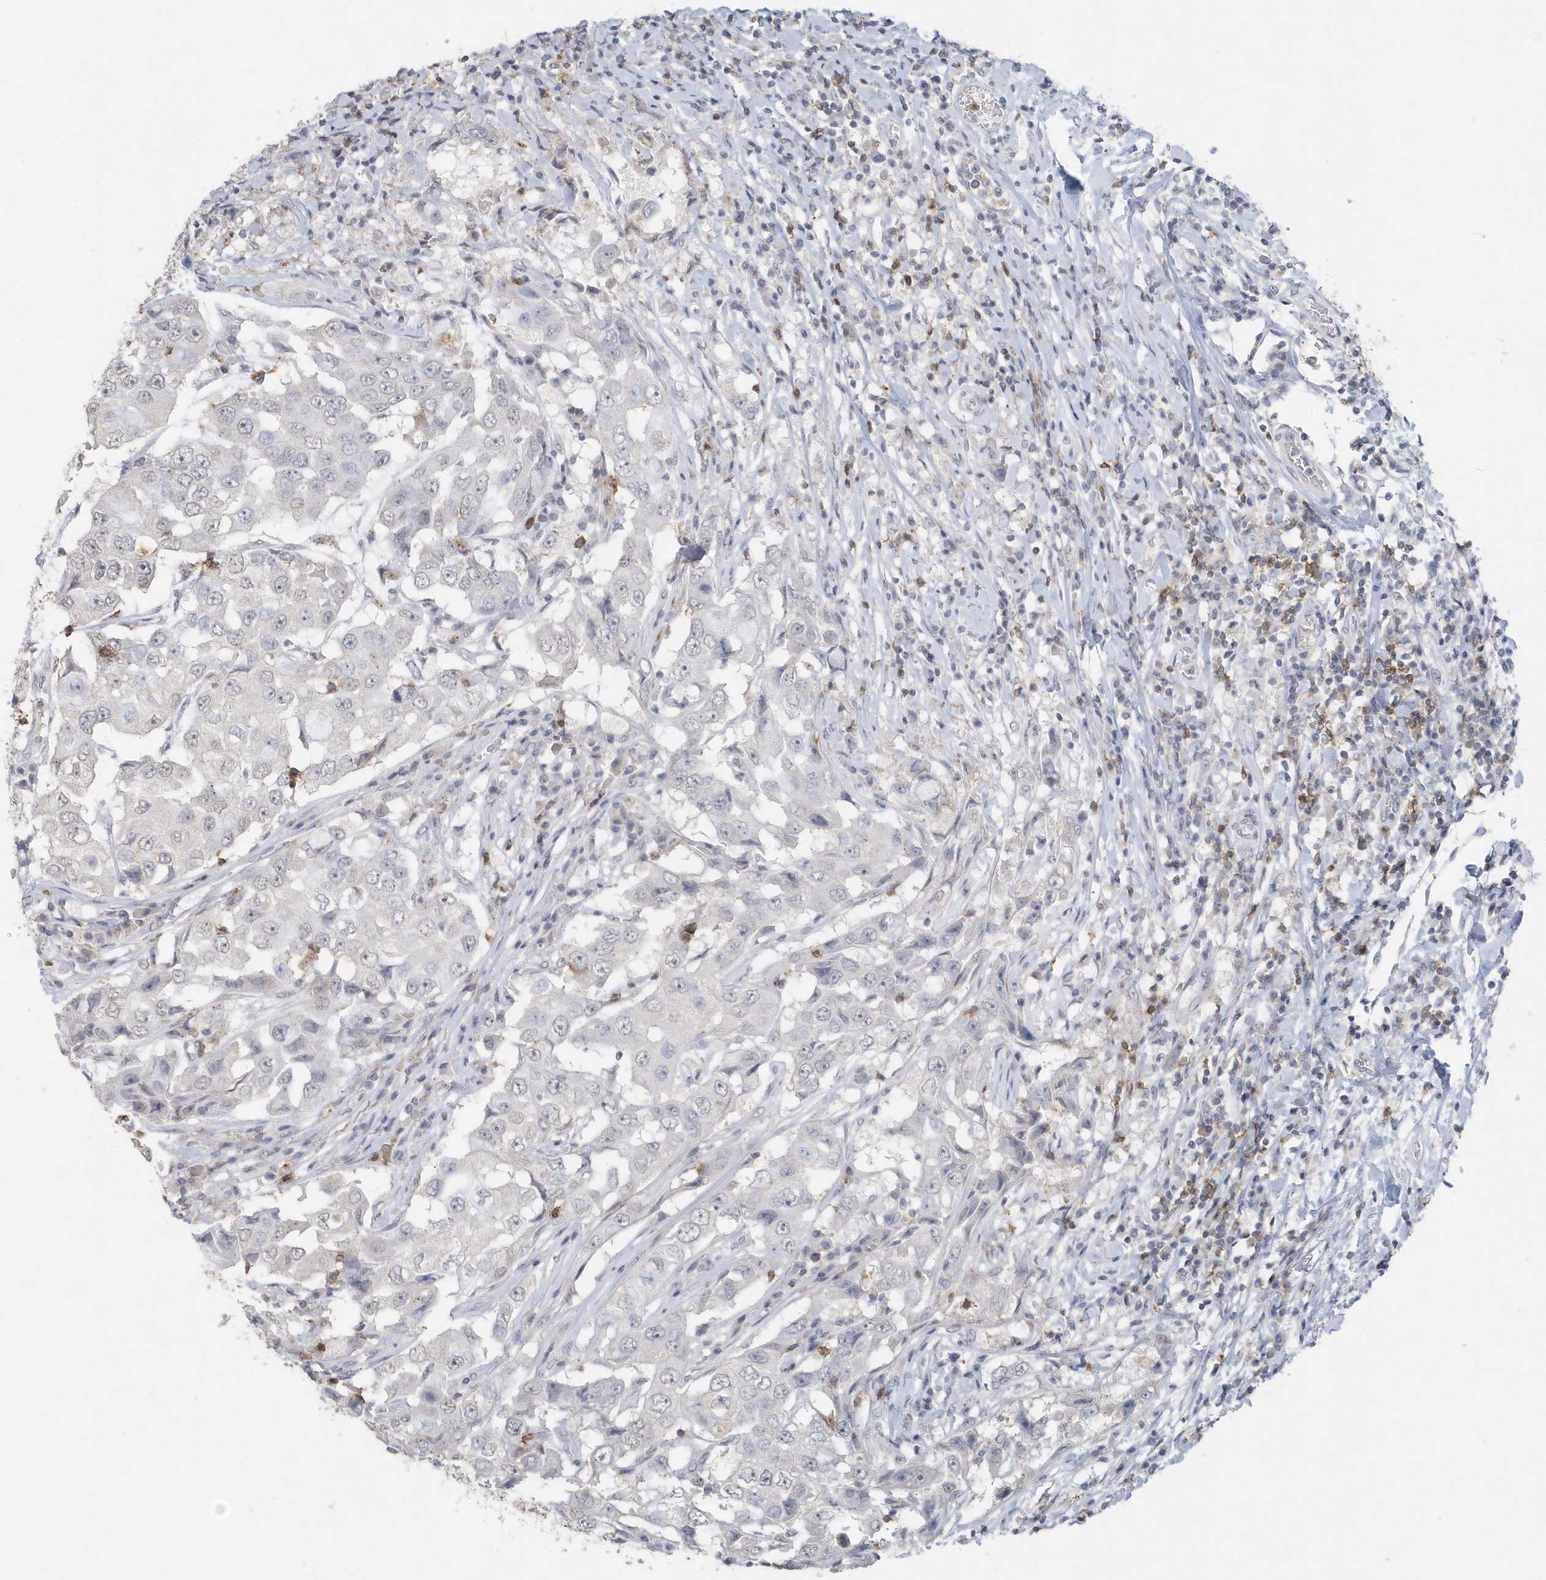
{"staining": {"intensity": "negative", "quantity": "none", "location": "none"}, "tissue": "breast cancer", "cell_type": "Tumor cells", "image_type": "cancer", "snomed": [{"axis": "morphology", "description": "Duct carcinoma"}, {"axis": "topography", "description": "Breast"}], "caption": "The immunohistochemistry photomicrograph has no significant staining in tumor cells of intraductal carcinoma (breast) tissue.", "gene": "PDCD1", "patient": {"sex": "female", "age": 27}}